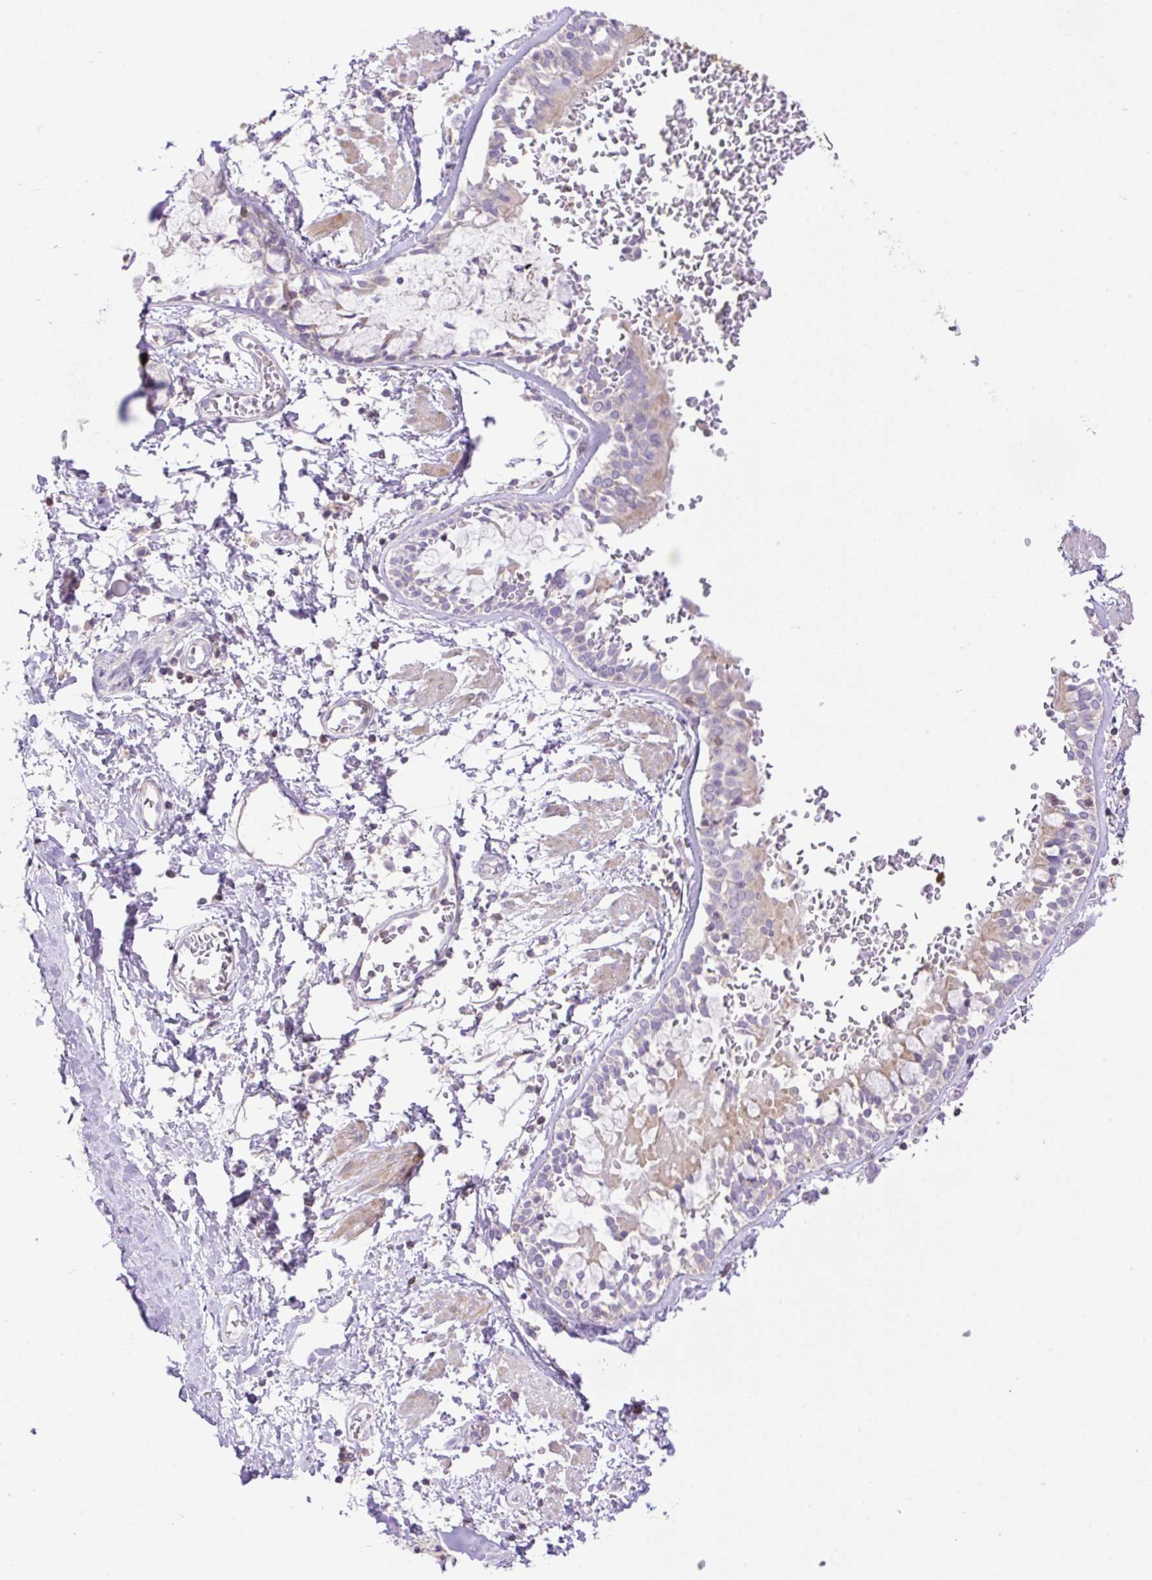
{"staining": {"intensity": "negative", "quantity": "none", "location": "none"}, "tissue": "soft tissue", "cell_type": "Fibroblasts", "image_type": "normal", "snomed": [{"axis": "morphology", "description": "Normal tissue, NOS"}, {"axis": "morphology", "description": "Degeneration, NOS"}, {"axis": "topography", "description": "Cartilage tissue"}, {"axis": "topography", "description": "Lung"}], "caption": "A high-resolution image shows immunohistochemistry (IHC) staining of normal soft tissue, which reveals no significant staining in fibroblasts. (Stains: DAB (3,3'-diaminobenzidine) IHC with hematoxylin counter stain, Microscopy: brightfield microscopy at high magnification).", "gene": "VPS25", "patient": {"sex": "female", "age": 61}}